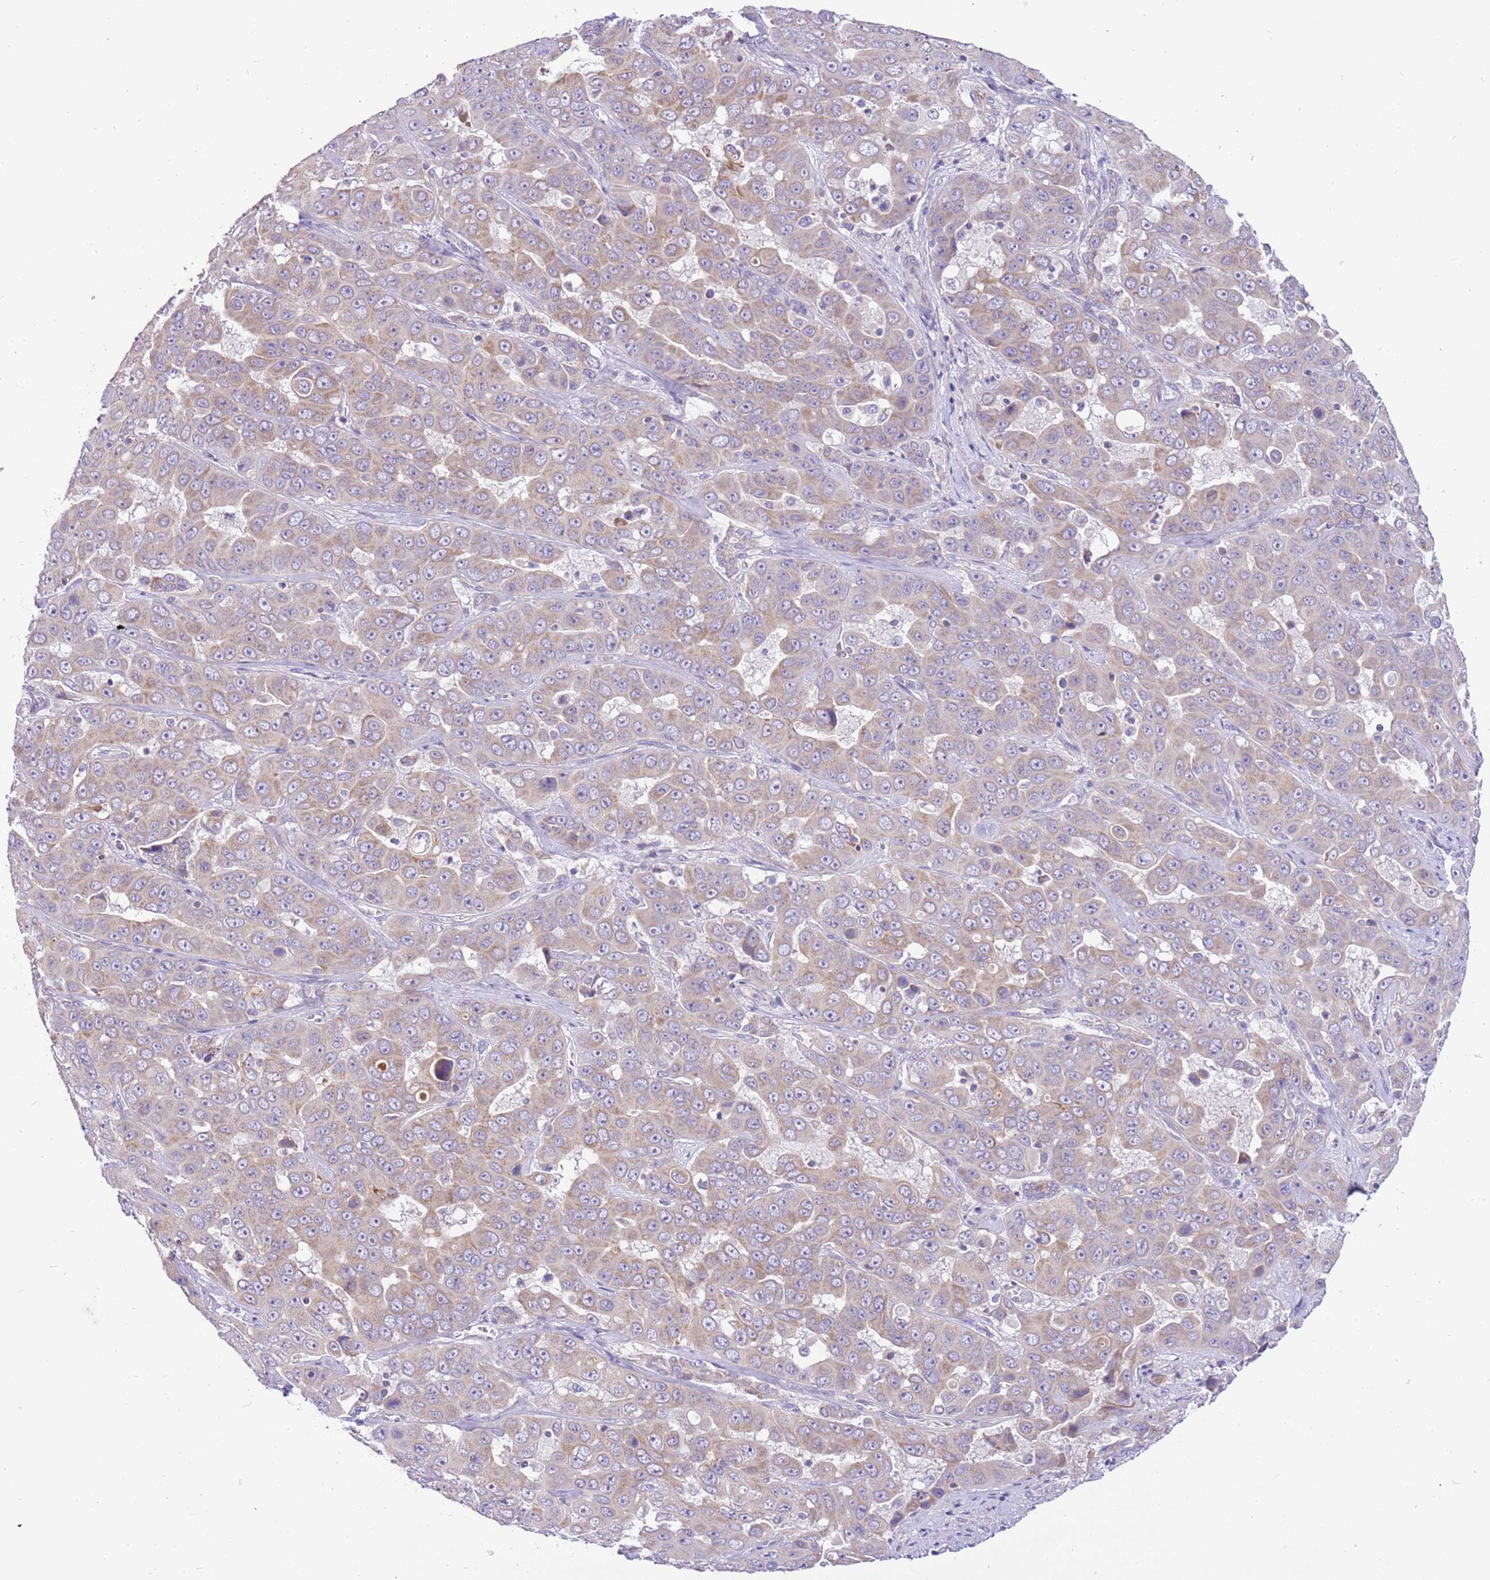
{"staining": {"intensity": "weak", "quantity": "25%-75%", "location": "cytoplasmic/membranous"}, "tissue": "liver cancer", "cell_type": "Tumor cells", "image_type": "cancer", "snomed": [{"axis": "morphology", "description": "Cholangiocarcinoma"}, {"axis": "topography", "description": "Liver"}], "caption": "The histopathology image demonstrates staining of liver cancer, revealing weak cytoplasmic/membranous protein staining (brown color) within tumor cells. The protein of interest is stained brown, and the nuclei are stained in blue (DAB IHC with brightfield microscopy, high magnification).", "gene": "GLCE", "patient": {"sex": "female", "age": 52}}